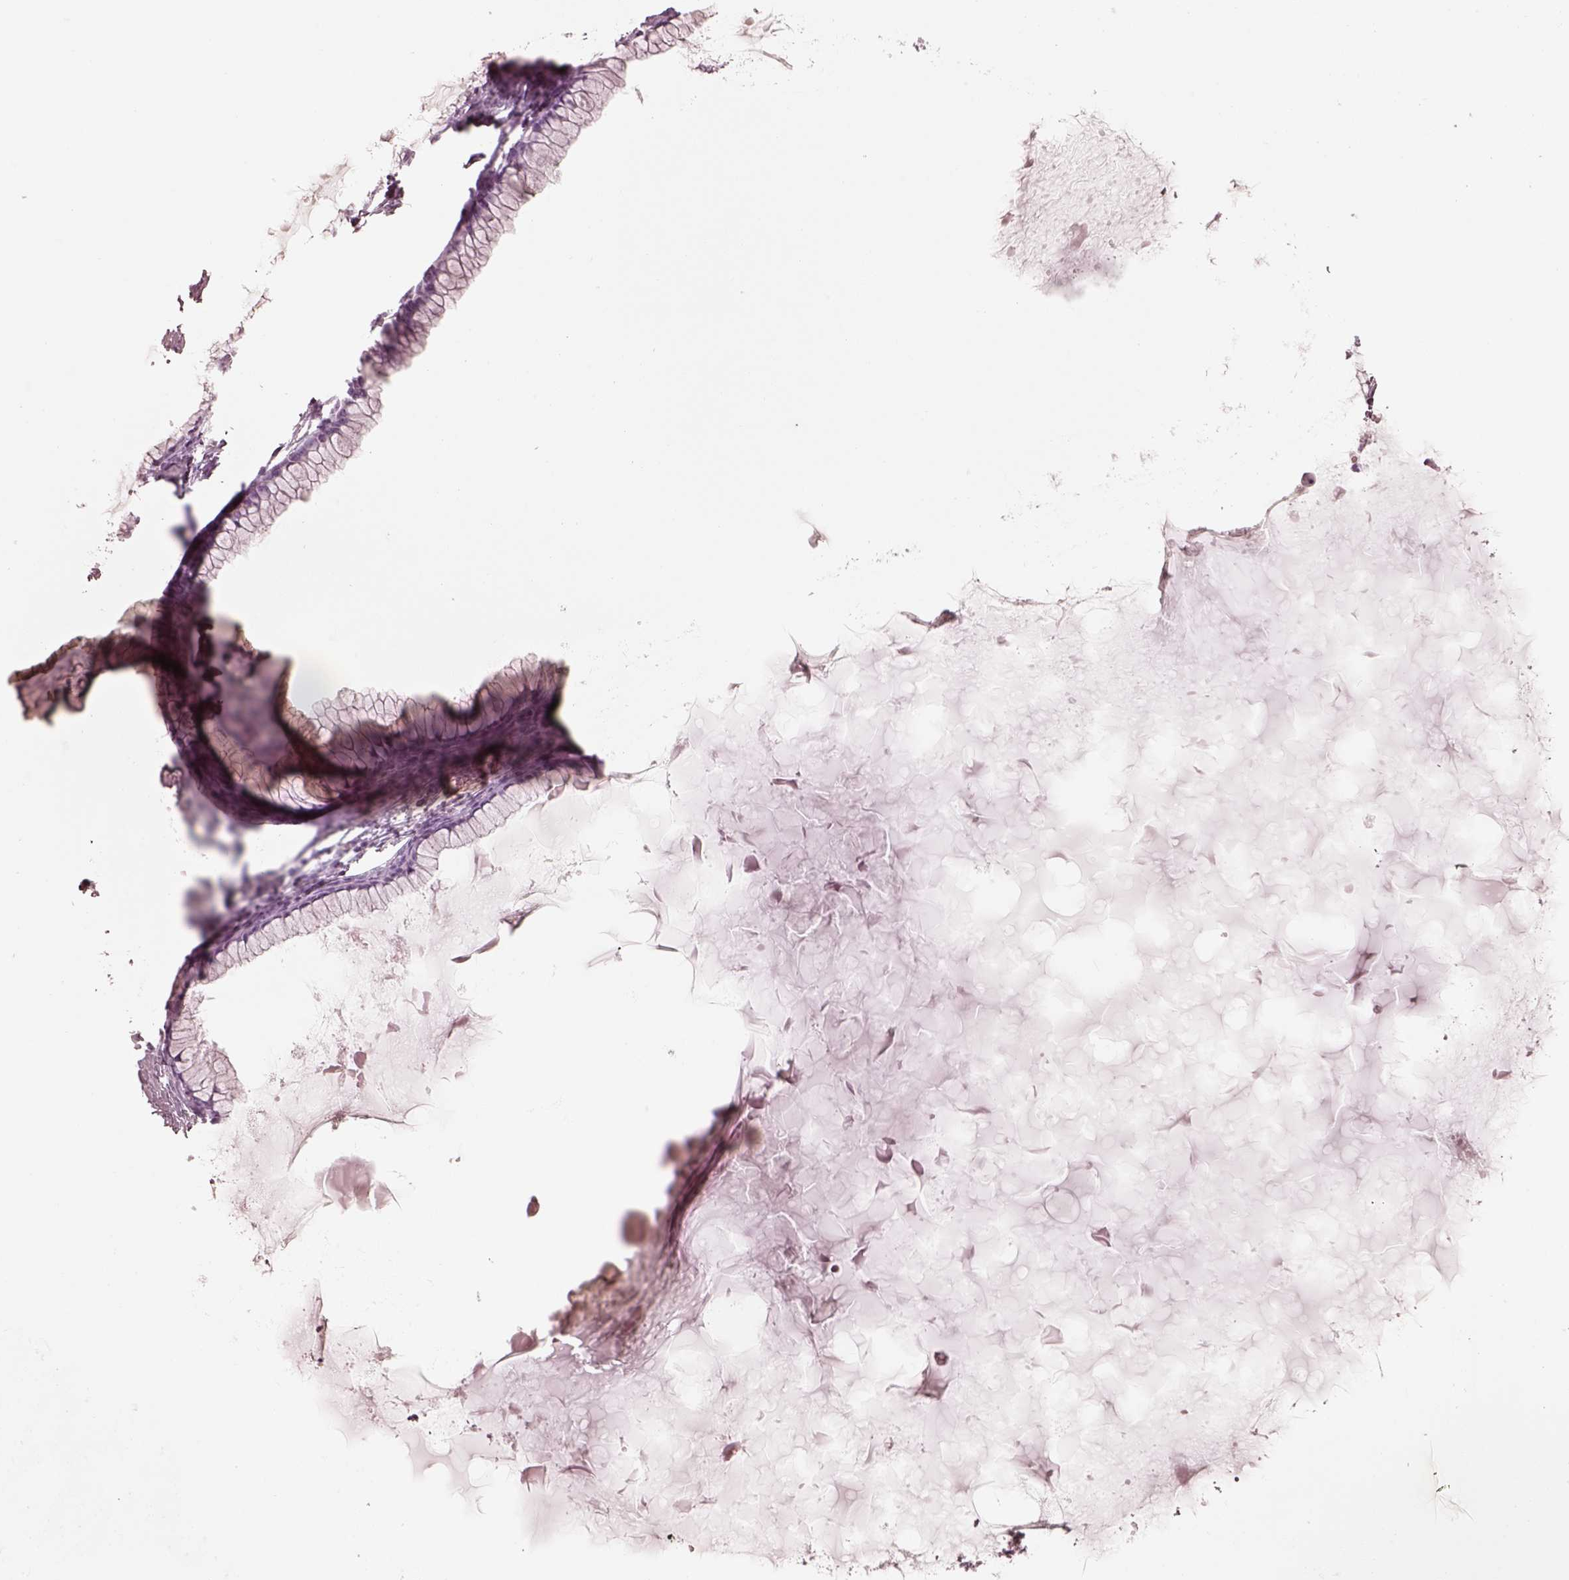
{"staining": {"intensity": "negative", "quantity": "none", "location": "none"}, "tissue": "ovarian cancer", "cell_type": "Tumor cells", "image_type": "cancer", "snomed": [{"axis": "morphology", "description": "Cystadenocarcinoma, mucinous, NOS"}, {"axis": "topography", "description": "Ovary"}], "caption": "Tumor cells are negative for protein expression in human ovarian cancer.", "gene": "GPRIN1", "patient": {"sex": "female", "age": 41}}